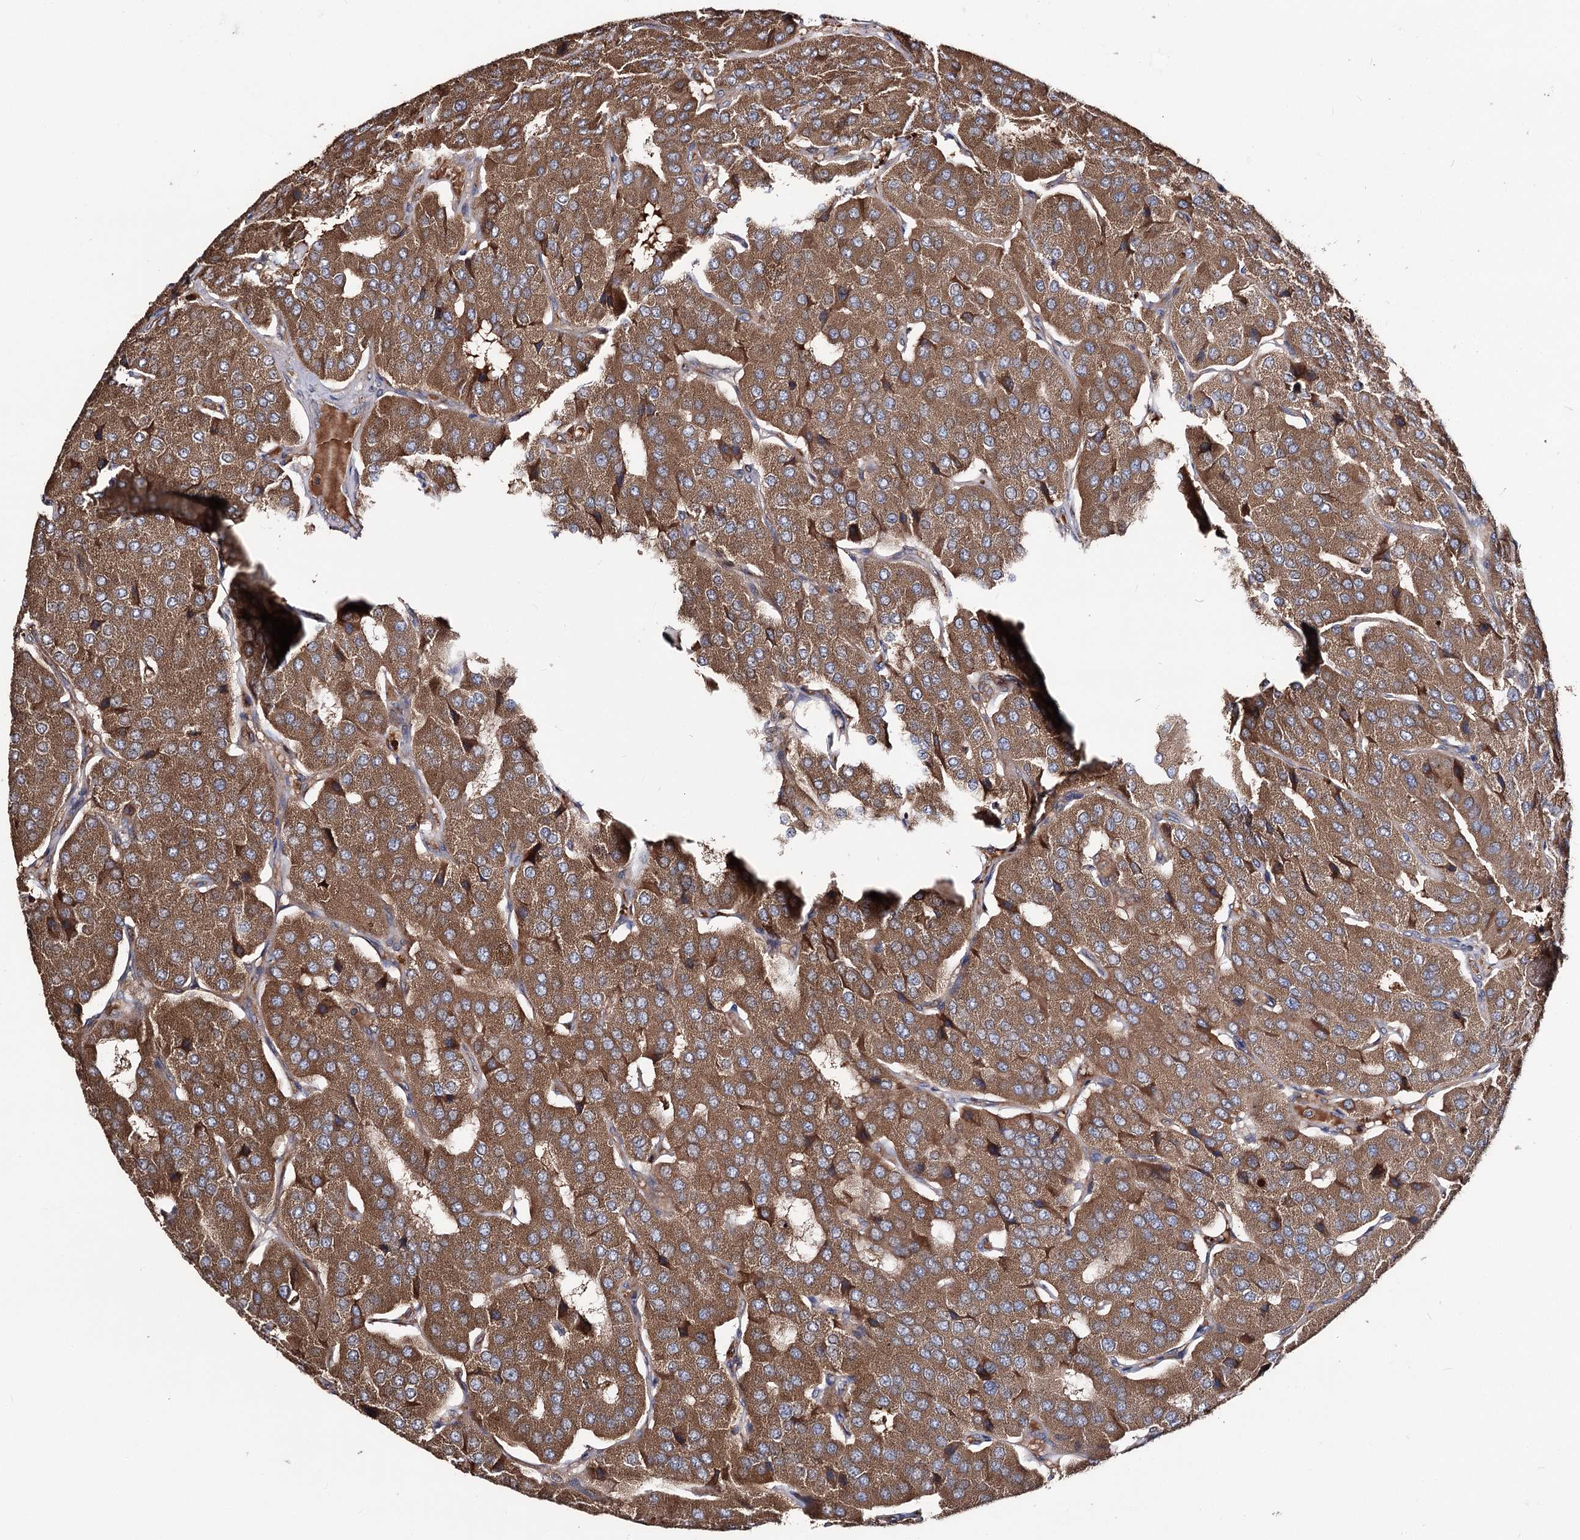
{"staining": {"intensity": "moderate", "quantity": ">75%", "location": "cytoplasmic/membranous"}, "tissue": "parathyroid gland", "cell_type": "Glandular cells", "image_type": "normal", "snomed": [{"axis": "morphology", "description": "Normal tissue, NOS"}, {"axis": "morphology", "description": "Adenoma, NOS"}, {"axis": "topography", "description": "Parathyroid gland"}], "caption": "DAB immunohistochemical staining of normal parathyroid gland reveals moderate cytoplasmic/membranous protein expression in about >75% of glandular cells. The staining is performed using DAB (3,3'-diaminobenzidine) brown chromogen to label protein expression. The nuclei are counter-stained blue using hematoxylin.", "gene": "FAM53B", "patient": {"sex": "female", "age": 86}}